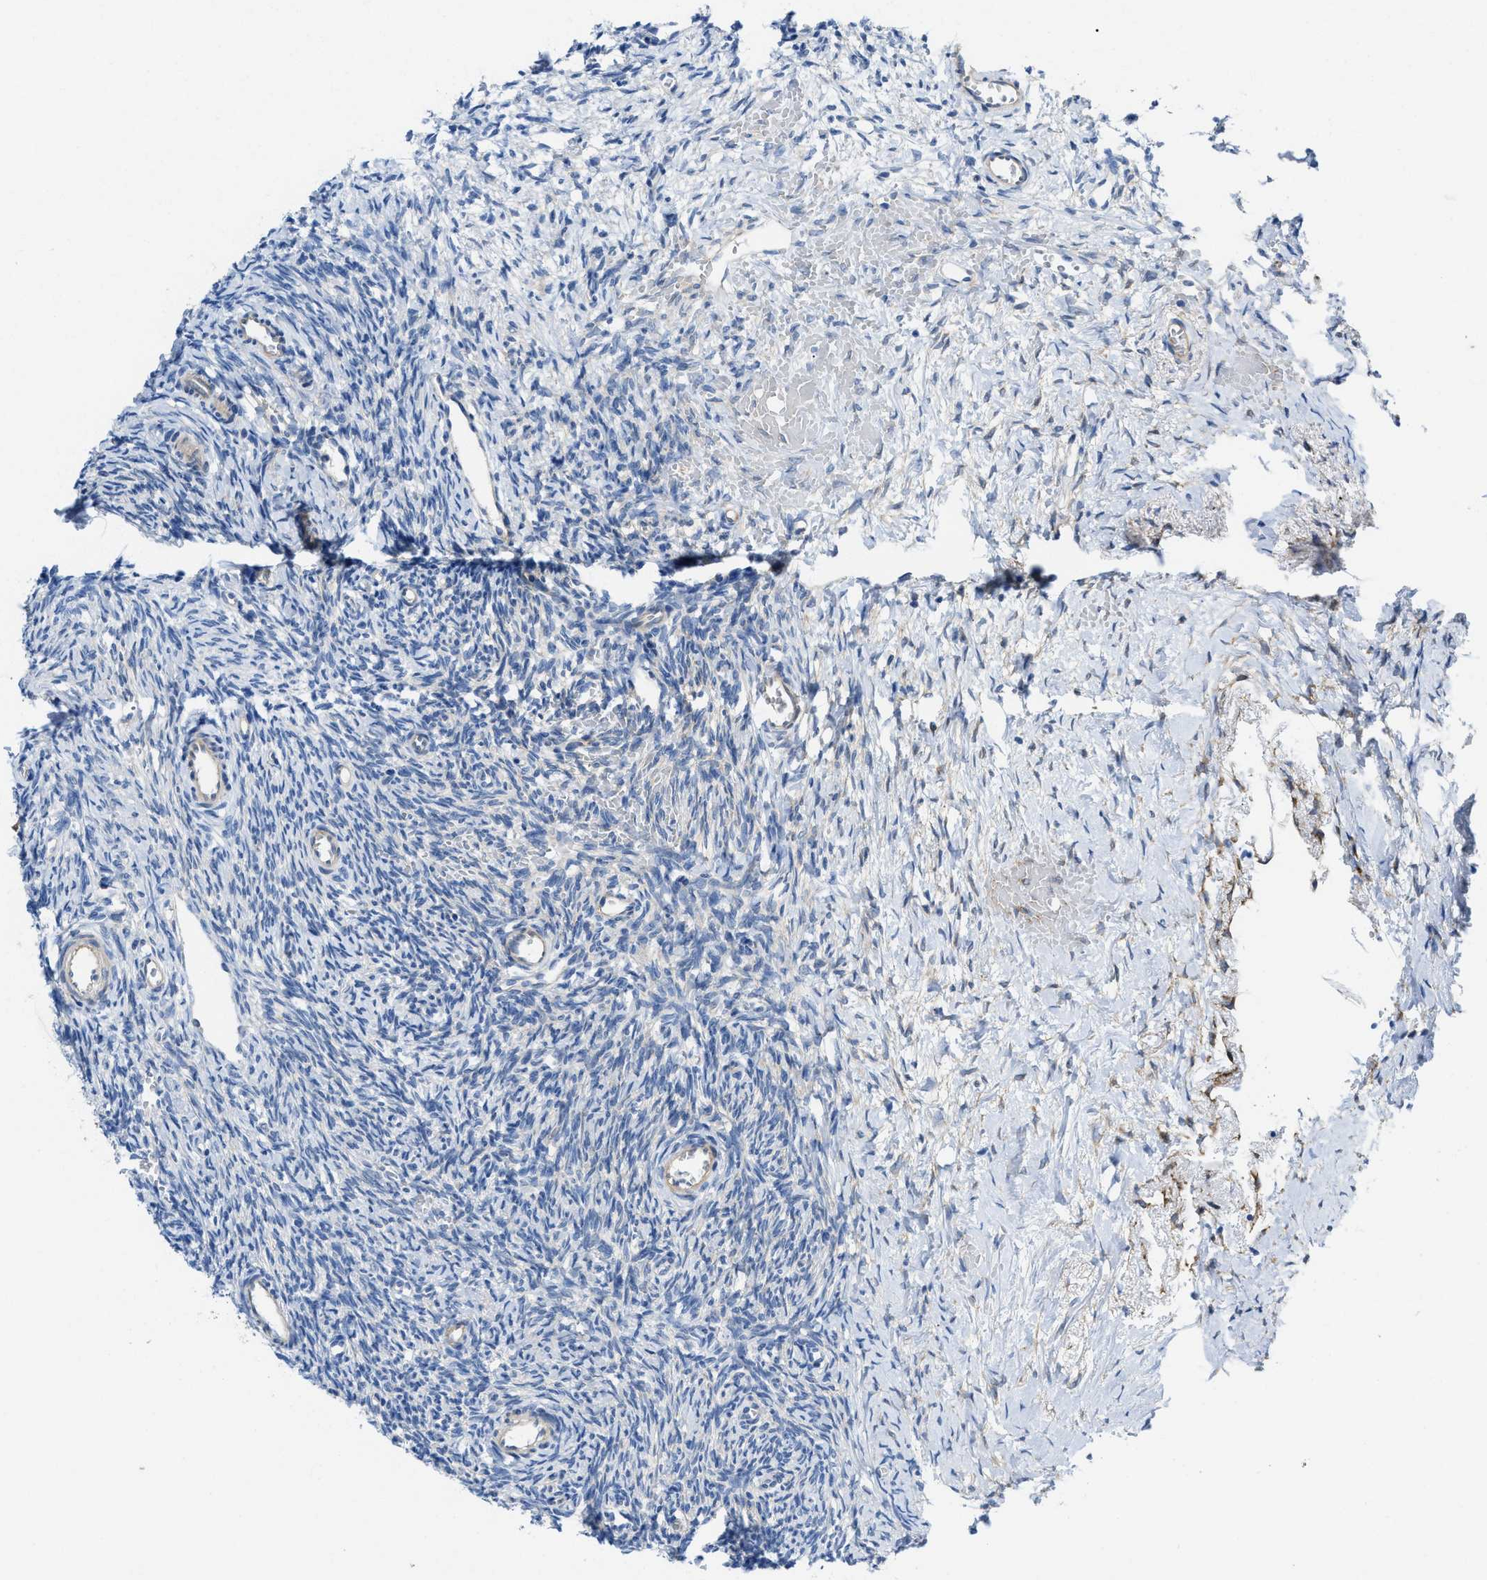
{"staining": {"intensity": "weak", "quantity": "<25%", "location": "cytoplasmic/membranous"}, "tissue": "ovary", "cell_type": "Ovarian stroma cells", "image_type": "normal", "snomed": [{"axis": "morphology", "description": "Normal tissue, NOS"}, {"axis": "topography", "description": "Ovary"}], "caption": "This is an immunohistochemistry image of unremarkable ovary. There is no positivity in ovarian stroma cells.", "gene": "PDLIM5", "patient": {"sex": "female", "age": 39}}